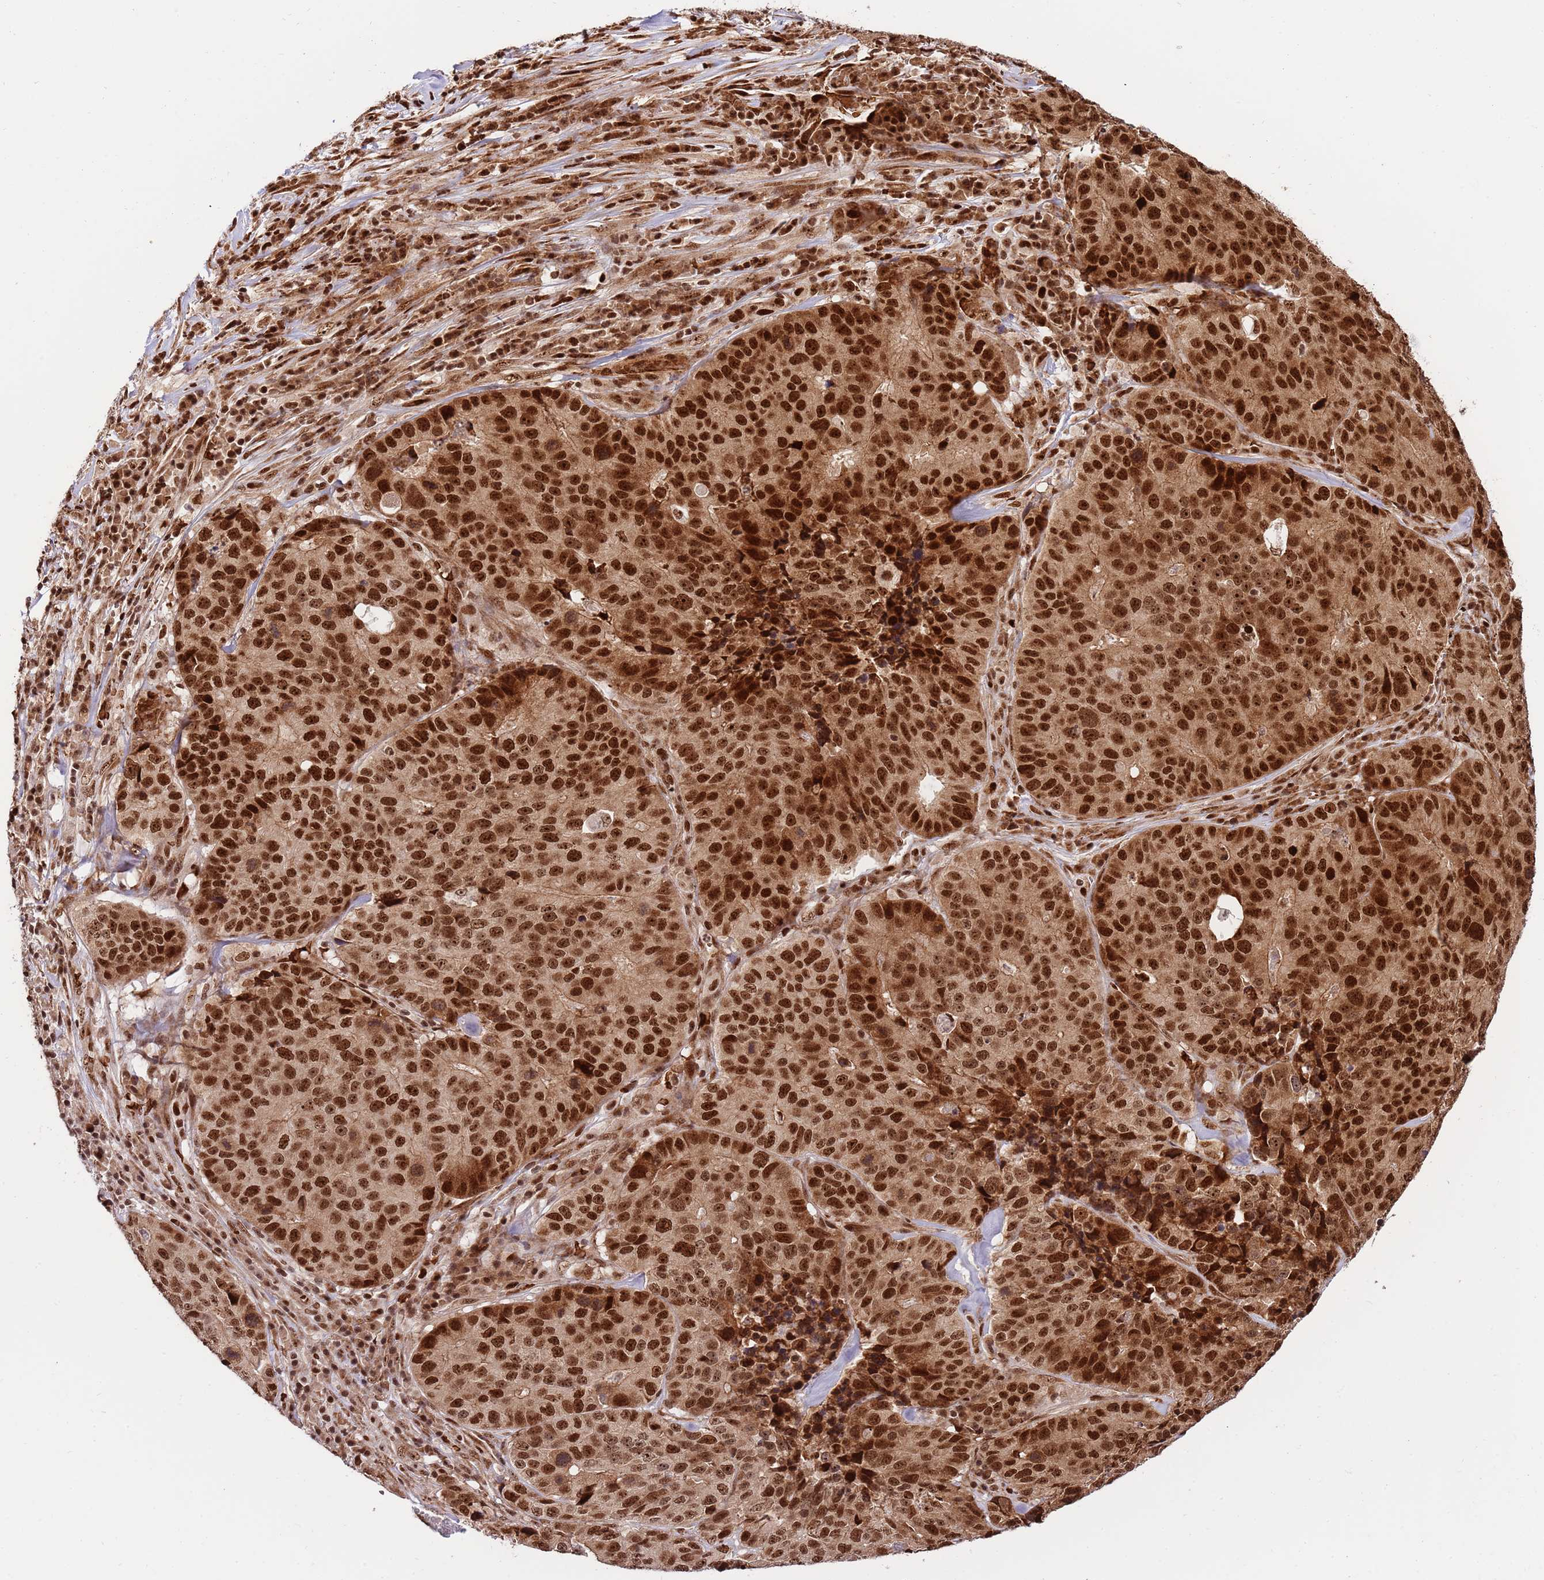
{"staining": {"intensity": "strong", "quantity": ">75%", "location": "nuclear"}, "tissue": "stomach cancer", "cell_type": "Tumor cells", "image_type": "cancer", "snomed": [{"axis": "morphology", "description": "Adenocarcinoma, NOS"}, {"axis": "topography", "description": "Stomach"}], "caption": "Immunohistochemistry histopathology image of human stomach adenocarcinoma stained for a protein (brown), which displays high levels of strong nuclear expression in approximately >75% of tumor cells.", "gene": "RIF1", "patient": {"sex": "male", "age": 71}}